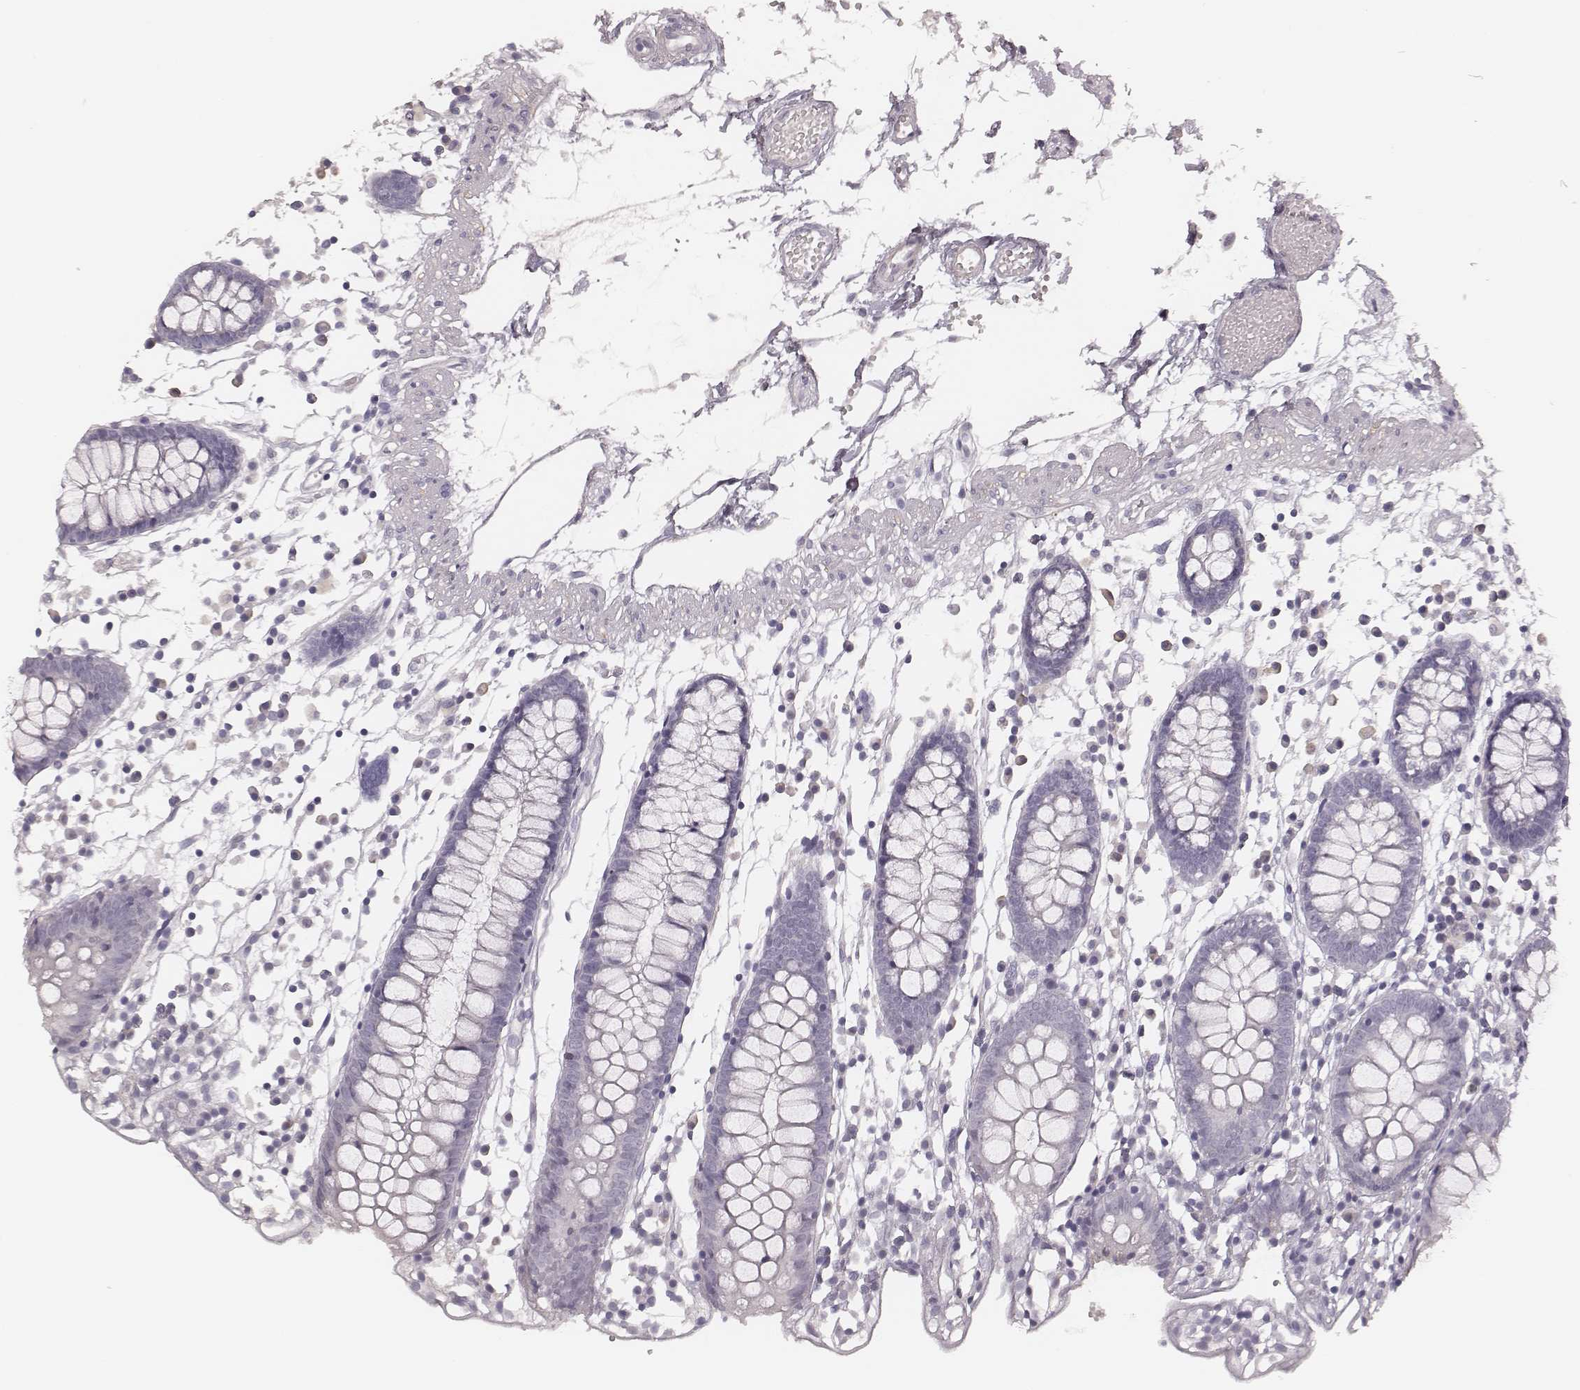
{"staining": {"intensity": "negative", "quantity": "none", "location": "none"}, "tissue": "colon", "cell_type": "Endothelial cells", "image_type": "normal", "snomed": [{"axis": "morphology", "description": "Normal tissue, NOS"}, {"axis": "morphology", "description": "Adenocarcinoma, NOS"}, {"axis": "topography", "description": "Colon"}], "caption": "IHC image of unremarkable colon: colon stained with DAB (3,3'-diaminobenzidine) displays no significant protein expression in endothelial cells. (Immunohistochemistry (ihc), brightfield microscopy, high magnification).", "gene": "MSX1", "patient": {"sex": "male", "age": 83}}